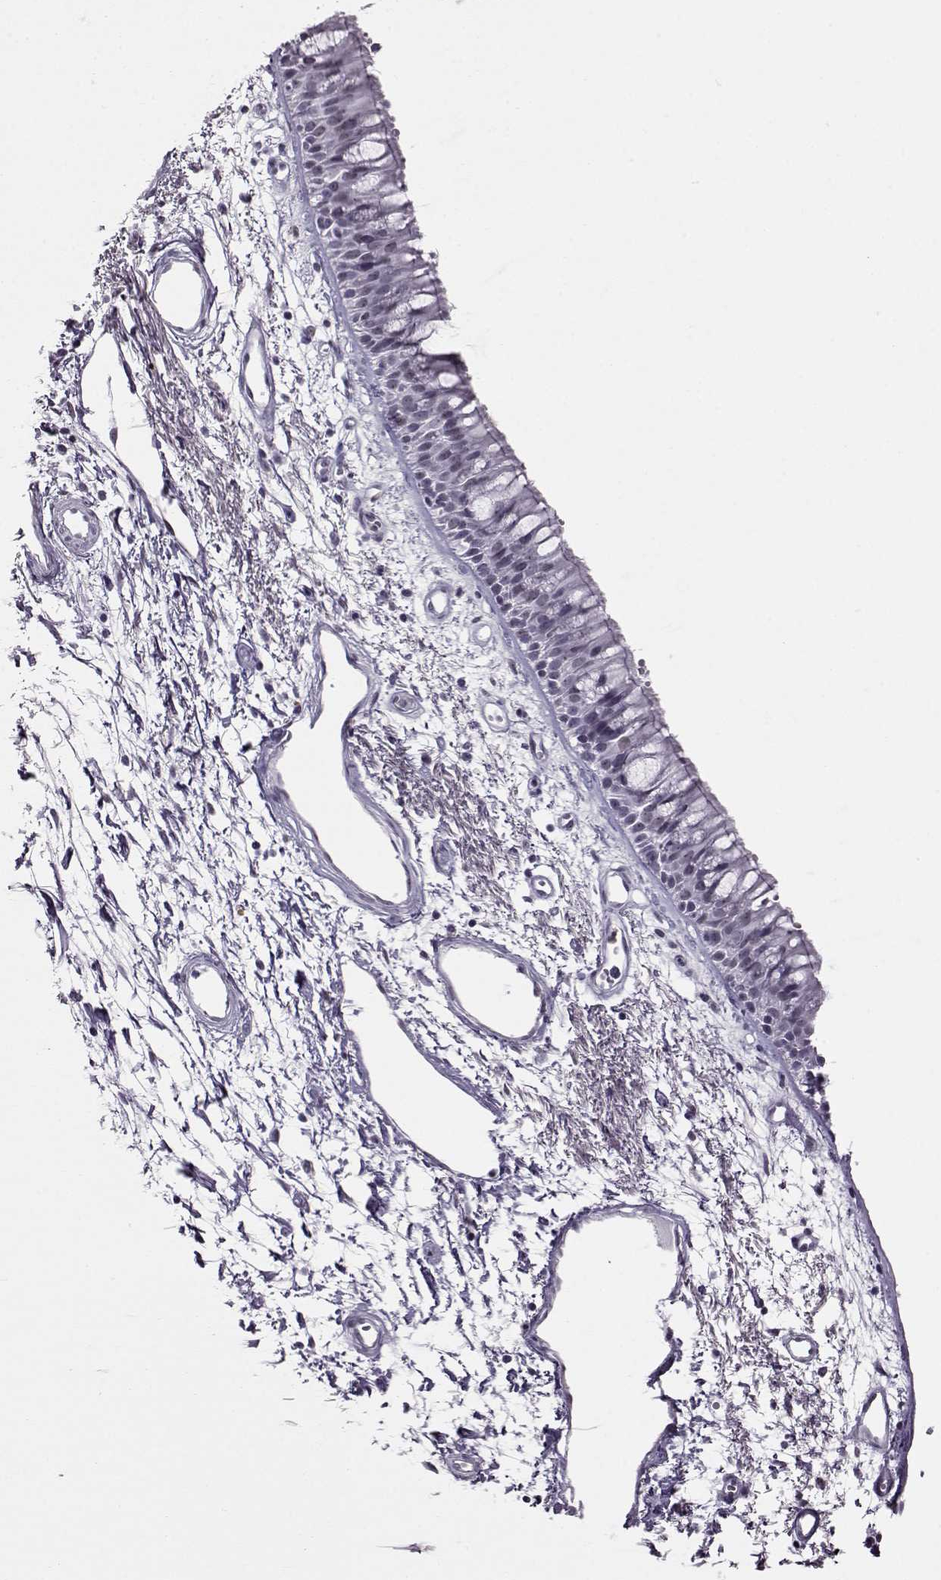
{"staining": {"intensity": "negative", "quantity": "none", "location": "none"}, "tissue": "bronchus", "cell_type": "Respiratory epithelial cells", "image_type": "normal", "snomed": [{"axis": "morphology", "description": "Normal tissue, NOS"}, {"axis": "morphology", "description": "Squamous cell carcinoma, NOS"}, {"axis": "topography", "description": "Cartilage tissue"}, {"axis": "topography", "description": "Bronchus"}, {"axis": "topography", "description": "Lung"}], "caption": "An image of human bronchus is negative for staining in respiratory epithelial cells. (Brightfield microscopy of DAB (3,3'-diaminobenzidine) IHC at high magnification).", "gene": "ADGRG2", "patient": {"sex": "male", "age": 66}}